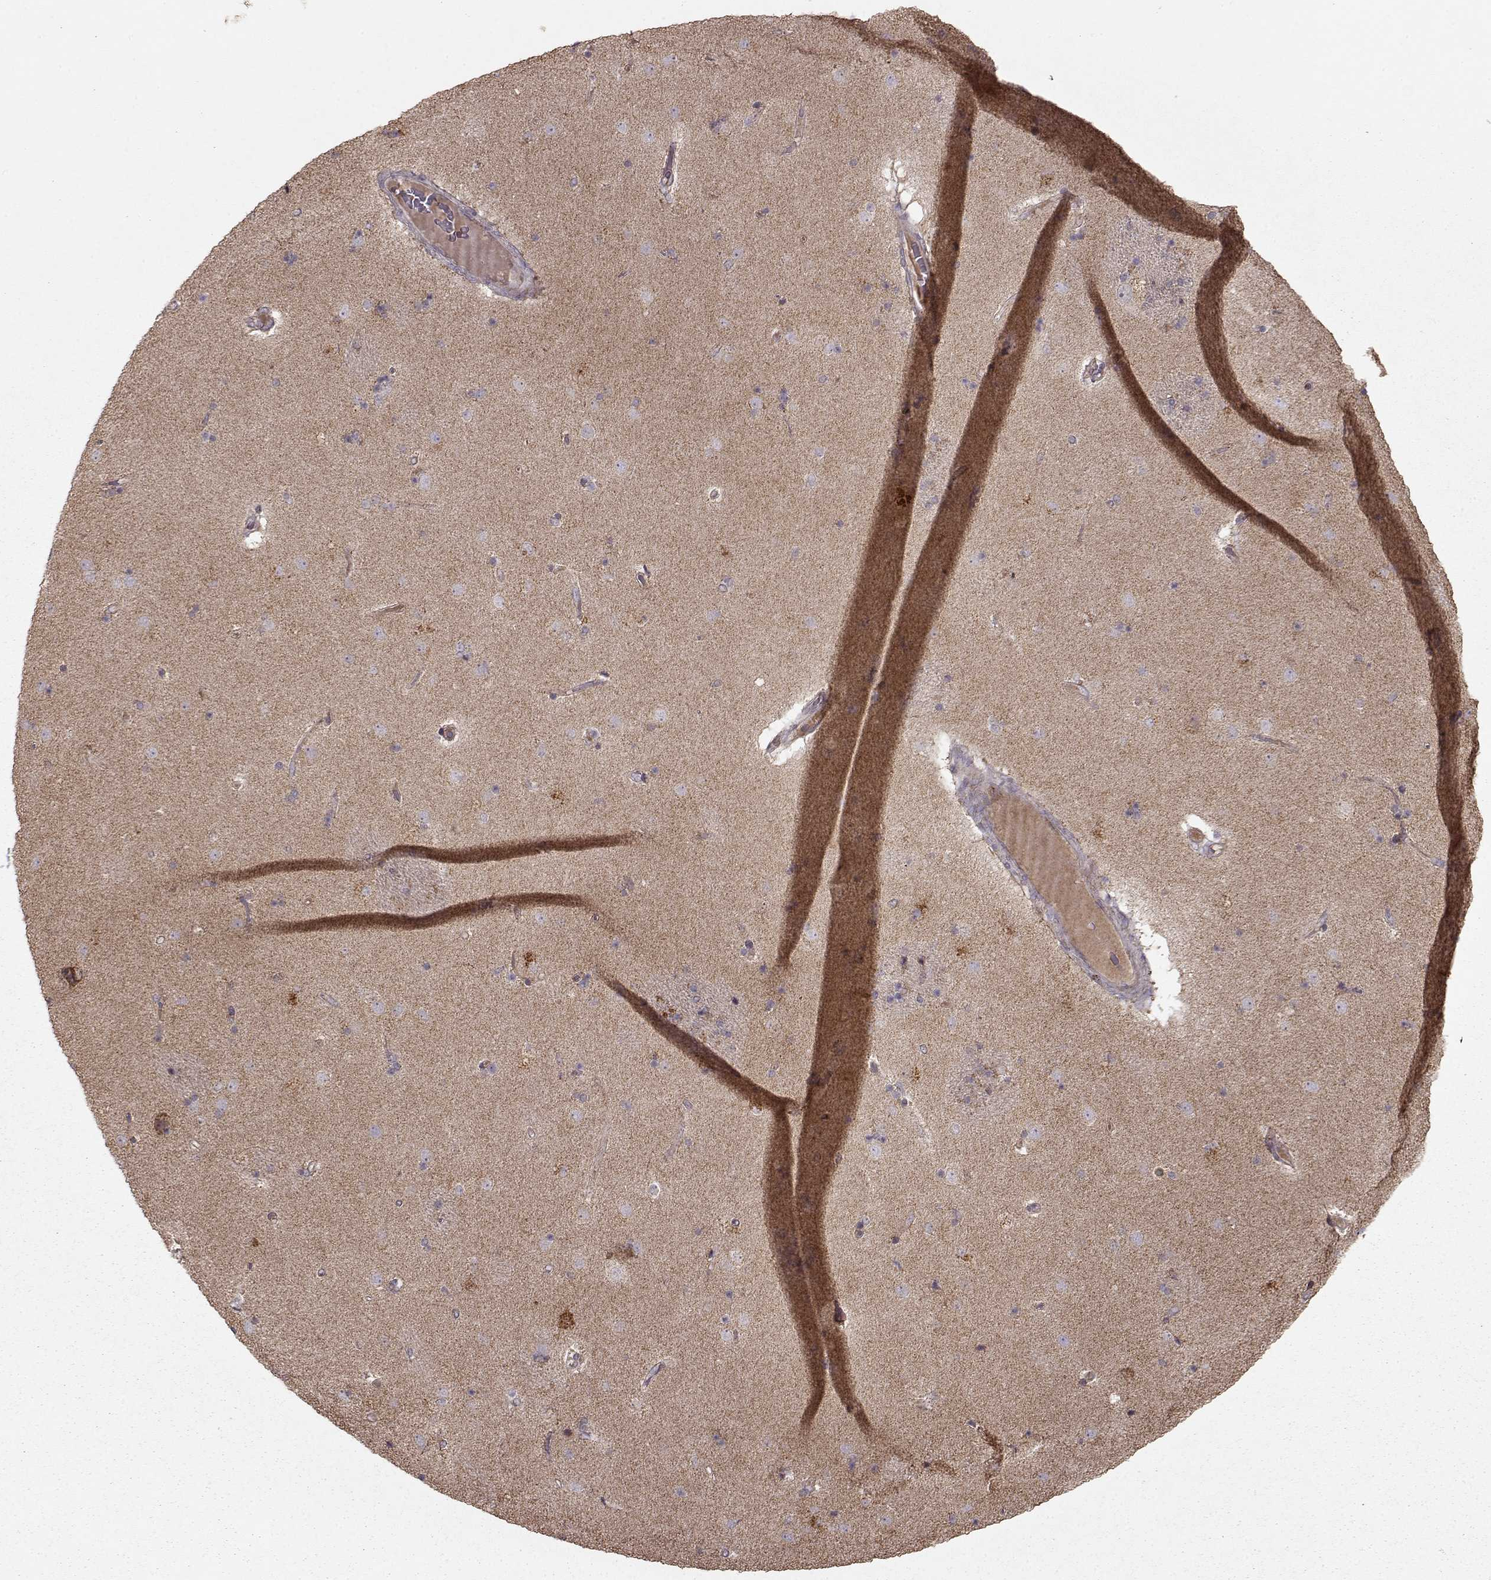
{"staining": {"intensity": "weak", "quantity": "<25%", "location": "cytoplasmic/membranous"}, "tissue": "caudate", "cell_type": "Glial cells", "image_type": "normal", "snomed": [{"axis": "morphology", "description": "Normal tissue, NOS"}, {"axis": "topography", "description": "Lateral ventricle wall"}], "caption": "This micrograph is of benign caudate stained with immunohistochemistry to label a protein in brown with the nuclei are counter-stained blue. There is no staining in glial cells.", "gene": "CMTM3", "patient": {"sex": "male", "age": 54}}